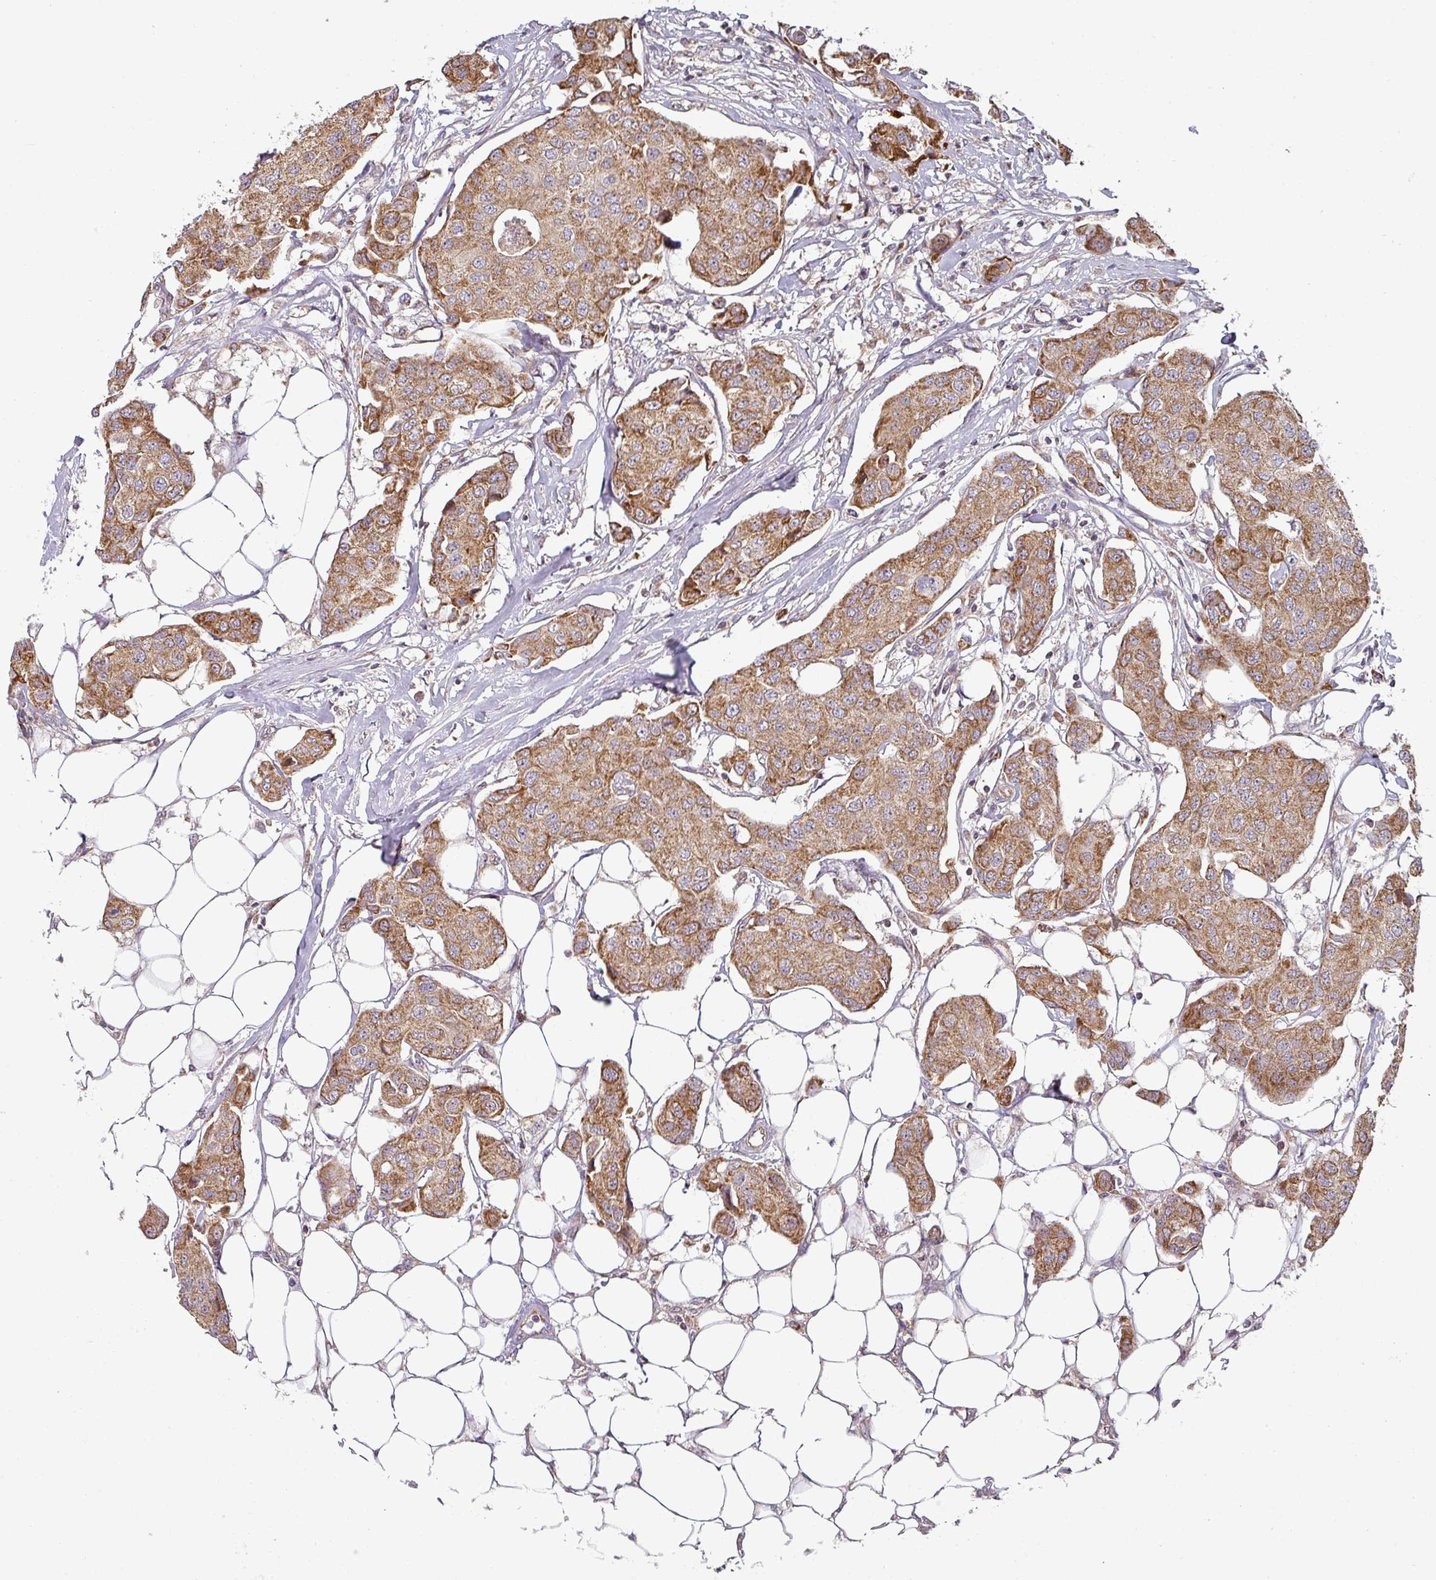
{"staining": {"intensity": "moderate", "quantity": ">75%", "location": "cytoplasmic/membranous"}, "tissue": "breast cancer", "cell_type": "Tumor cells", "image_type": "cancer", "snomed": [{"axis": "morphology", "description": "Duct carcinoma"}, {"axis": "topography", "description": "Breast"}, {"axis": "topography", "description": "Lymph node"}], "caption": "Immunohistochemical staining of human infiltrating ductal carcinoma (breast) displays moderate cytoplasmic/membranous protein positivity in about >75% of tumor cells. The staining was performed using DAB, with brown indicating positive protein expression. Nuclei are stained blue with hematoxylin.", "gene": "MRPS16", "patient": {"sex": "female", "age": 80}}